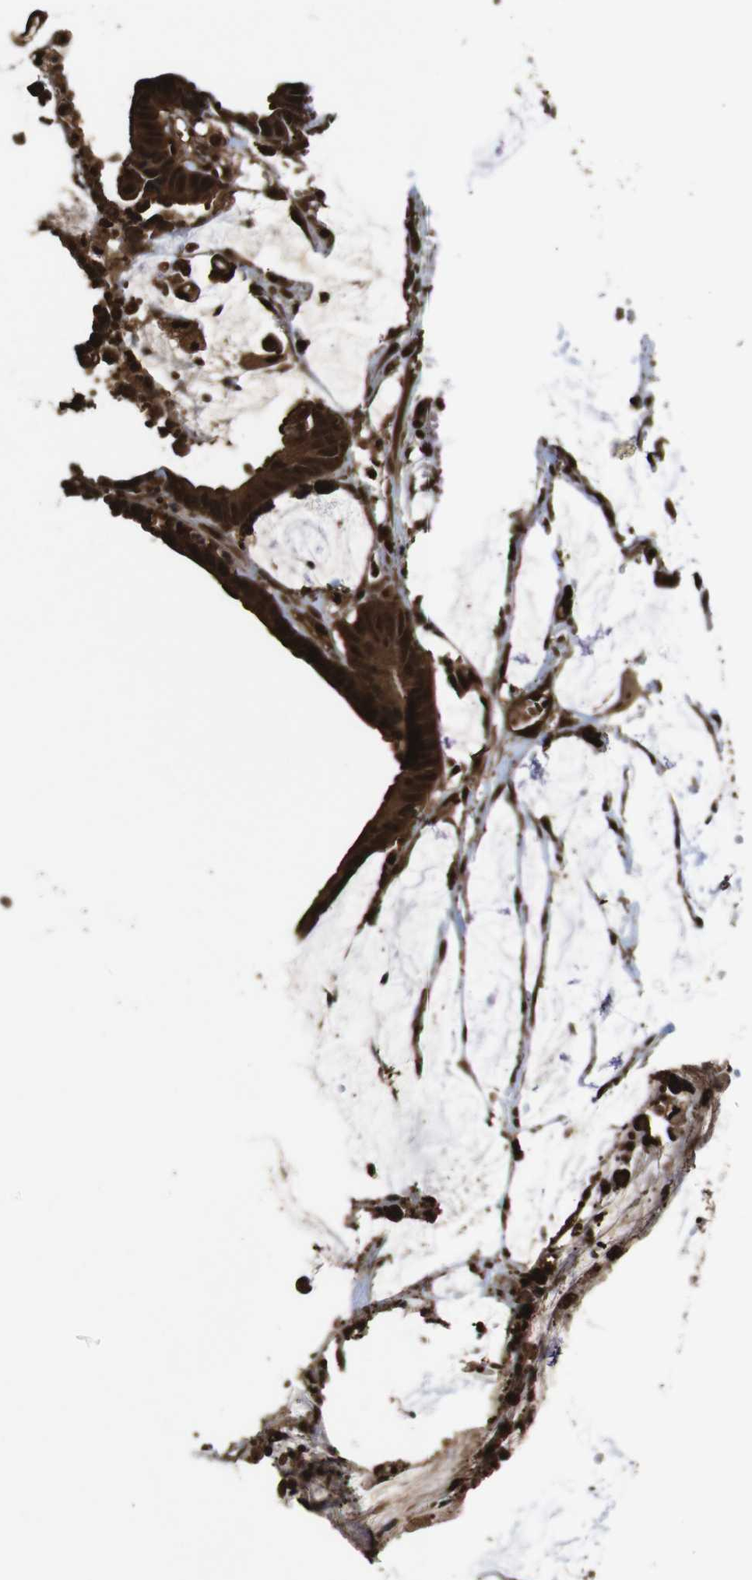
{"staining": {"intensity": "strong", "quantity": ">75%", "location": "cytoplasmic/membranous,nuclear"}, "tissue": "colorectal cancer", "cell_type": "Tumor cells", "image_type": "cancer", "snomed": [{"axis": "morphology", "description": "Adenocarcinoma, NOS"}, {"axis": "topography", "description": "Rectum"}], "caption": "Immunohistochemical staining of adenocarcinoma (colorectal) reveals strong cytoplasmic/membranous and nuclear protein staining in about >75% of tumor cells.", "gene": "VCP", "patient": {"sex": "female", "age": 66}}